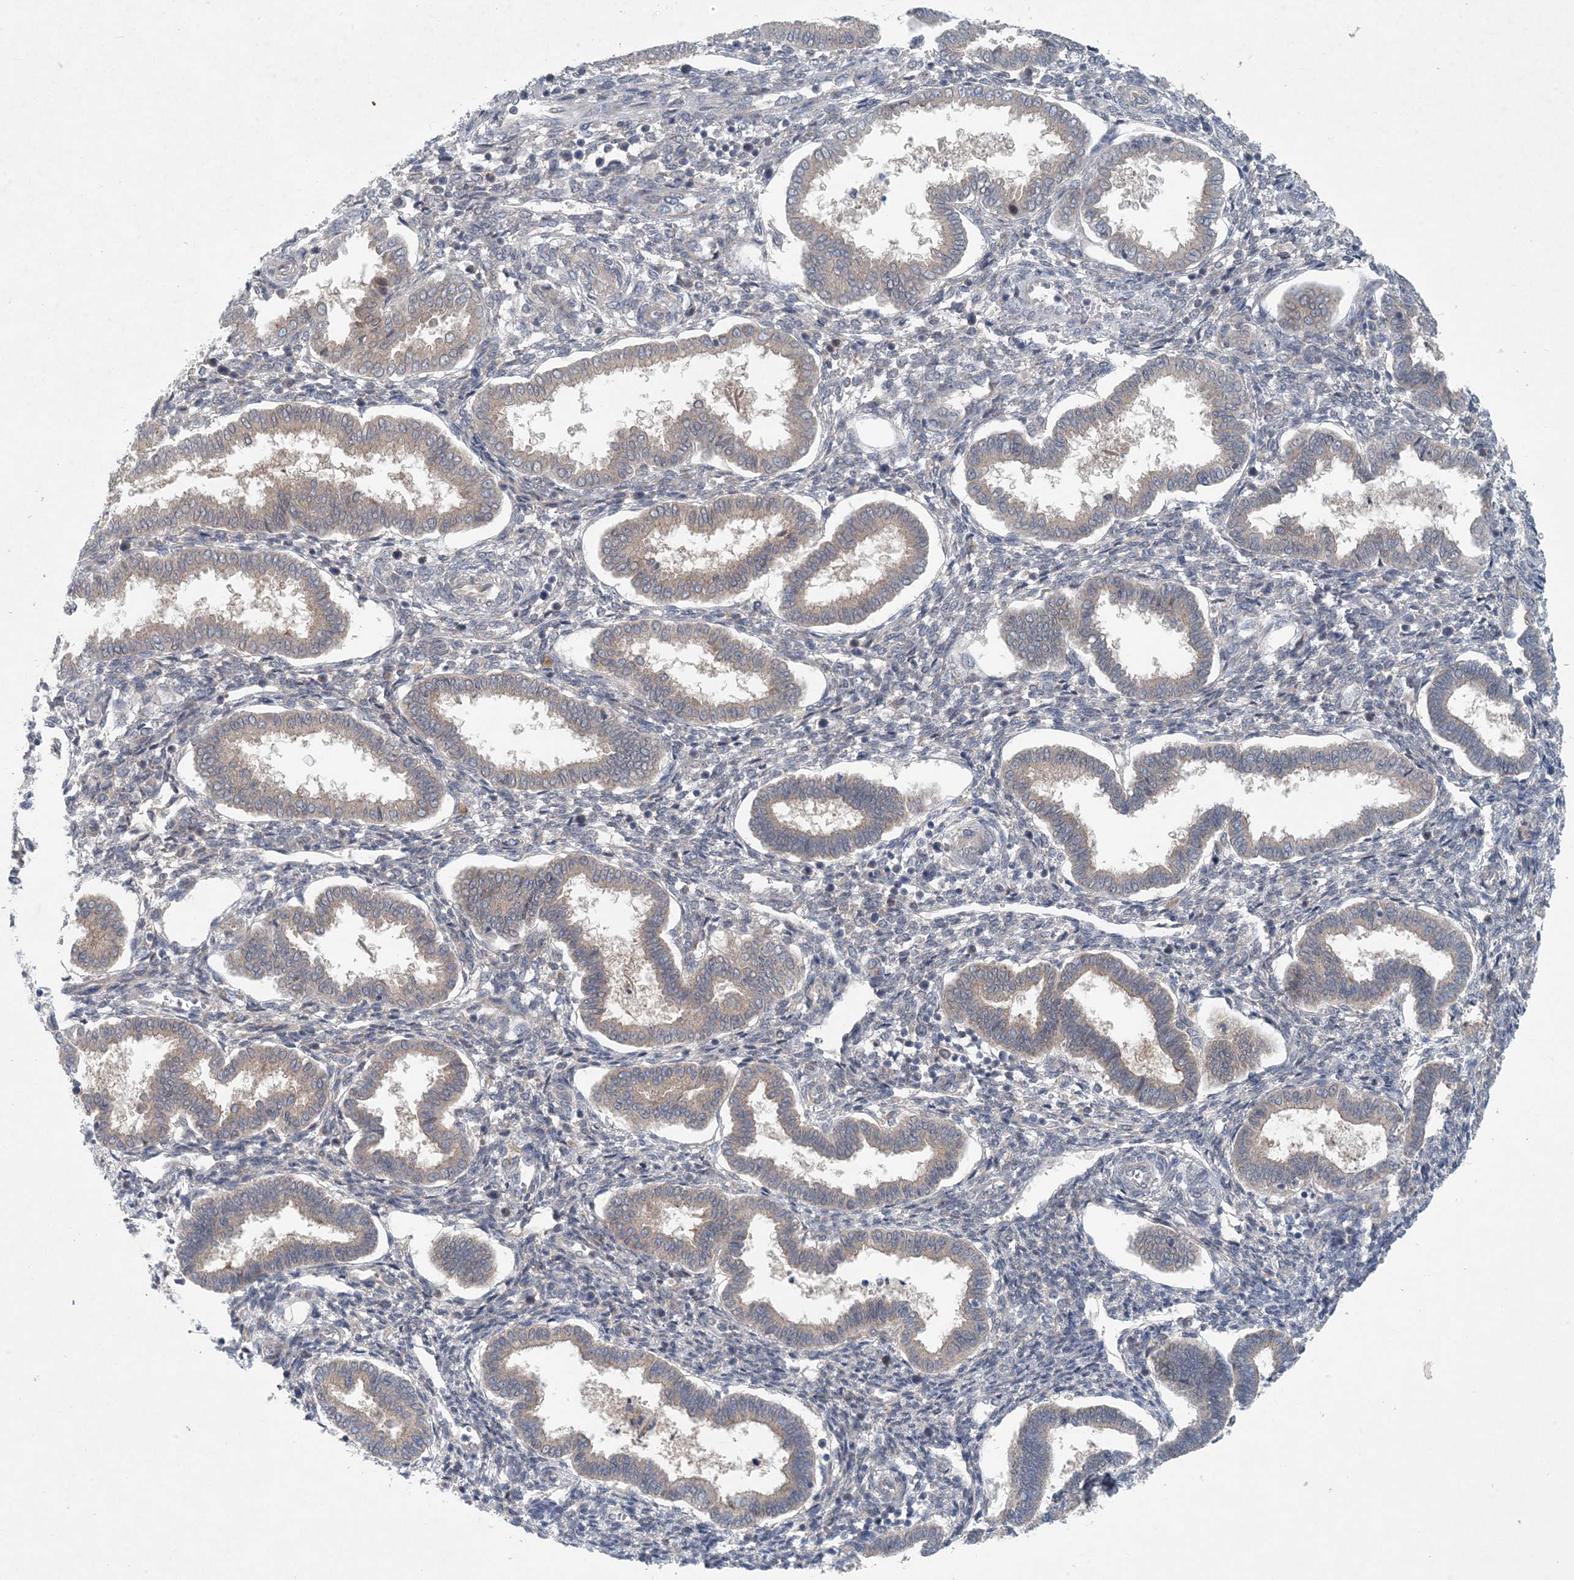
{"staining": {"intensity": "negative", "quantity": "none", "location": "none"}, "tissue": "endometrium", "cell_type": "Cells in endometrial stroma", "image_type": "normal", "snomed": [{"axis": "morphology", "description": "Normal tissue, NOS"}, {"axis": "topography", "description": "Endometrium"}], "caption": "High magnification brightfield microscopy of normal endometrium stained with DAB (3,3'-diaminobenzidine) (brown) and counterstained with hematoxylin (blue): cells in endometrial stroma show no significant positivity.", "gene": "HIKESHI", "patient": {"sex": "female", "age": 24}}